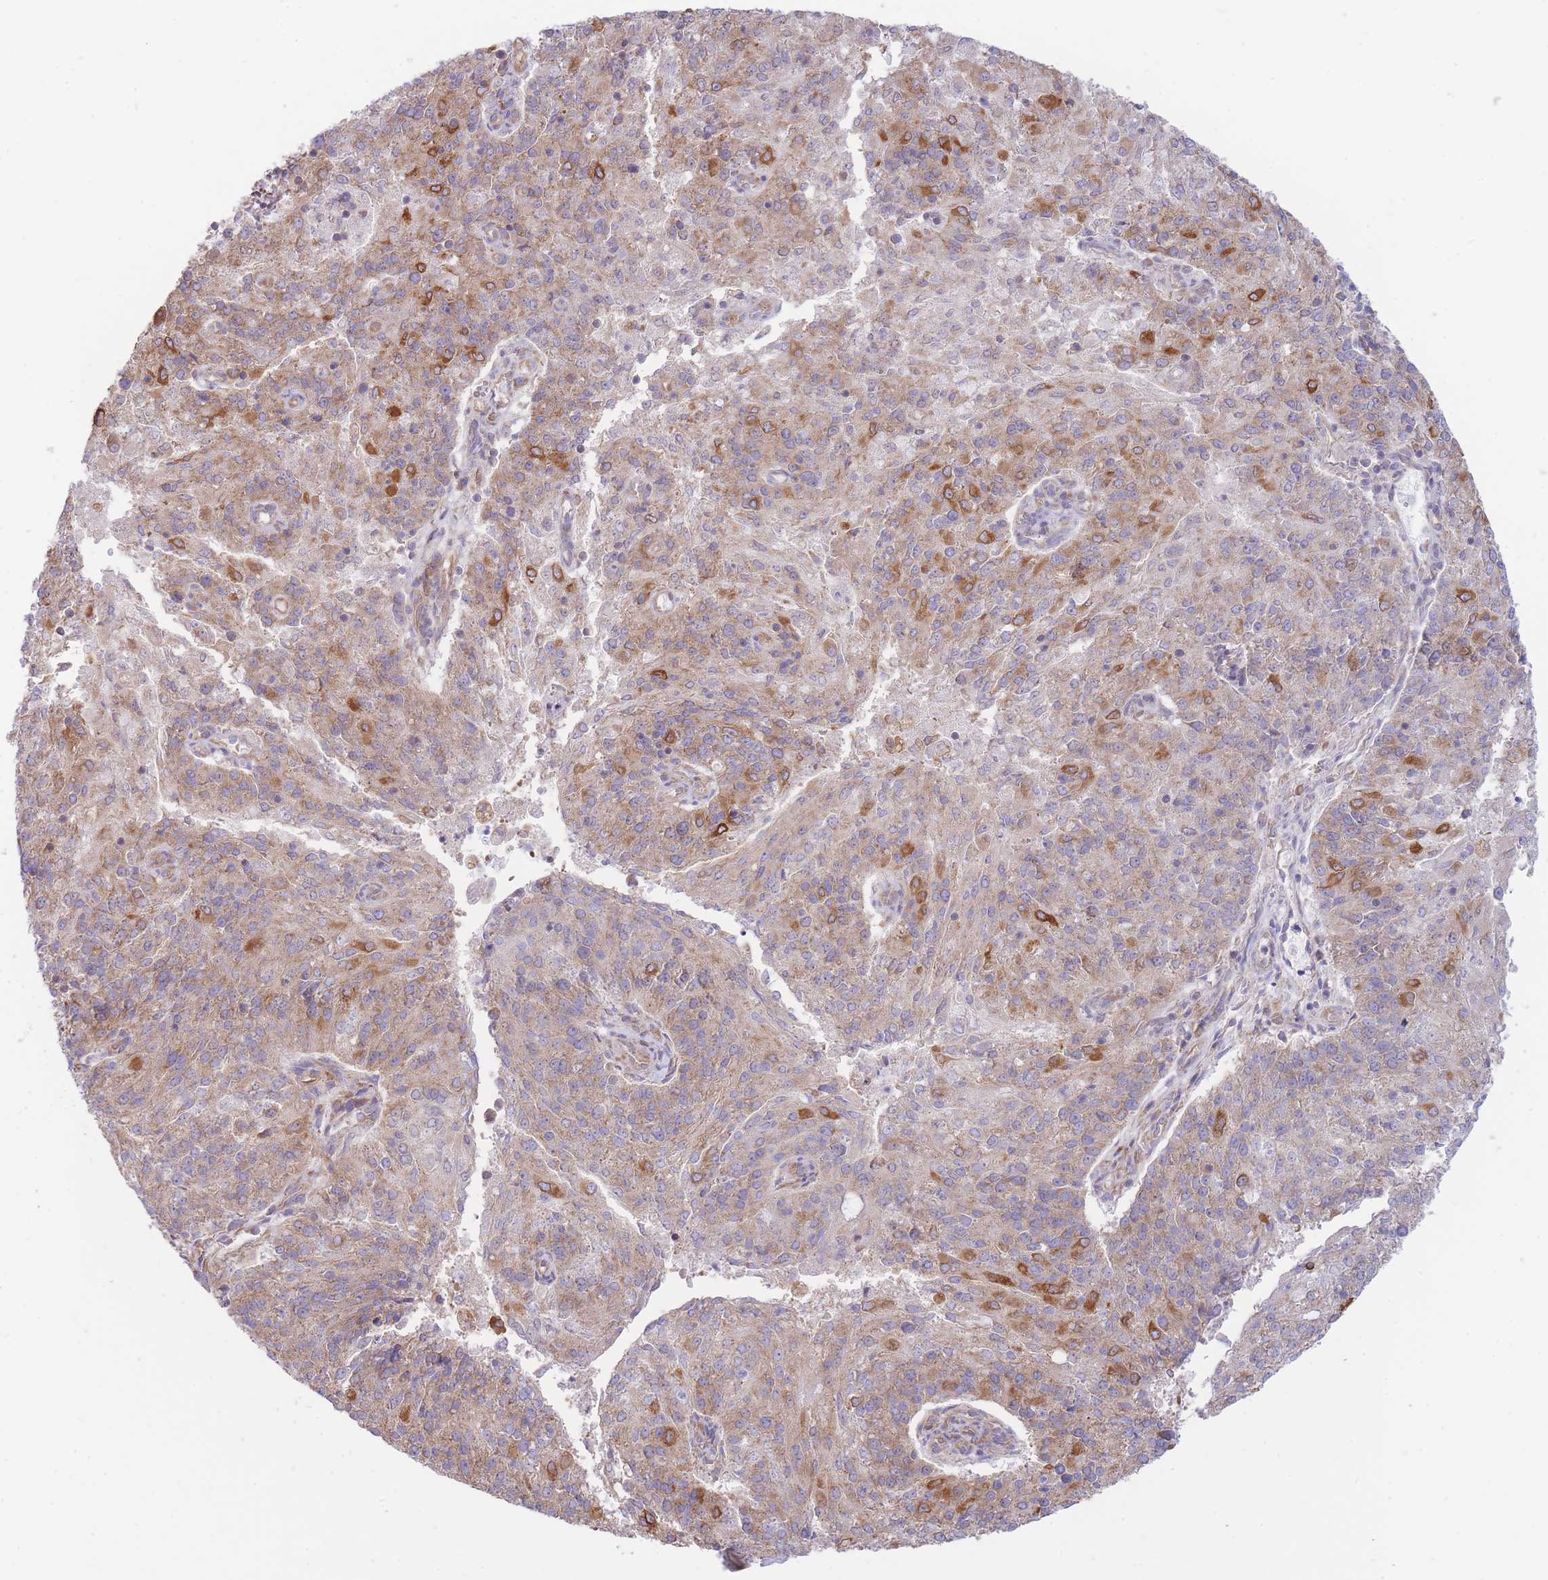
{"staining": {"intensity": "strong", "quantity": "<25%", "location": "cytoplasmic/membranous"}, "tissue": "endometrial cancer", "cell_type": "Tumor cells", "image_type": "cancer", "snomed": [{"axis": "morphology", "description": "Adenocarcinoma, NOS"}, {"axis": "topography", "description": "Endometrium"}], "caption": "IHC staining of endometrial cancer (adenocarcinoma), which exhibits medium levels of strong cytoplasmic/membranous staining in about <25% of tumor cells indicating strong cytoplasmic/membranous protein staining. The staining was performed using DAB (brown) for protein detection and nuclei were counterstained in hematoxylin (blue).", "gene": "SH2B2", "patient": {"sex": "female", "age": 82}}